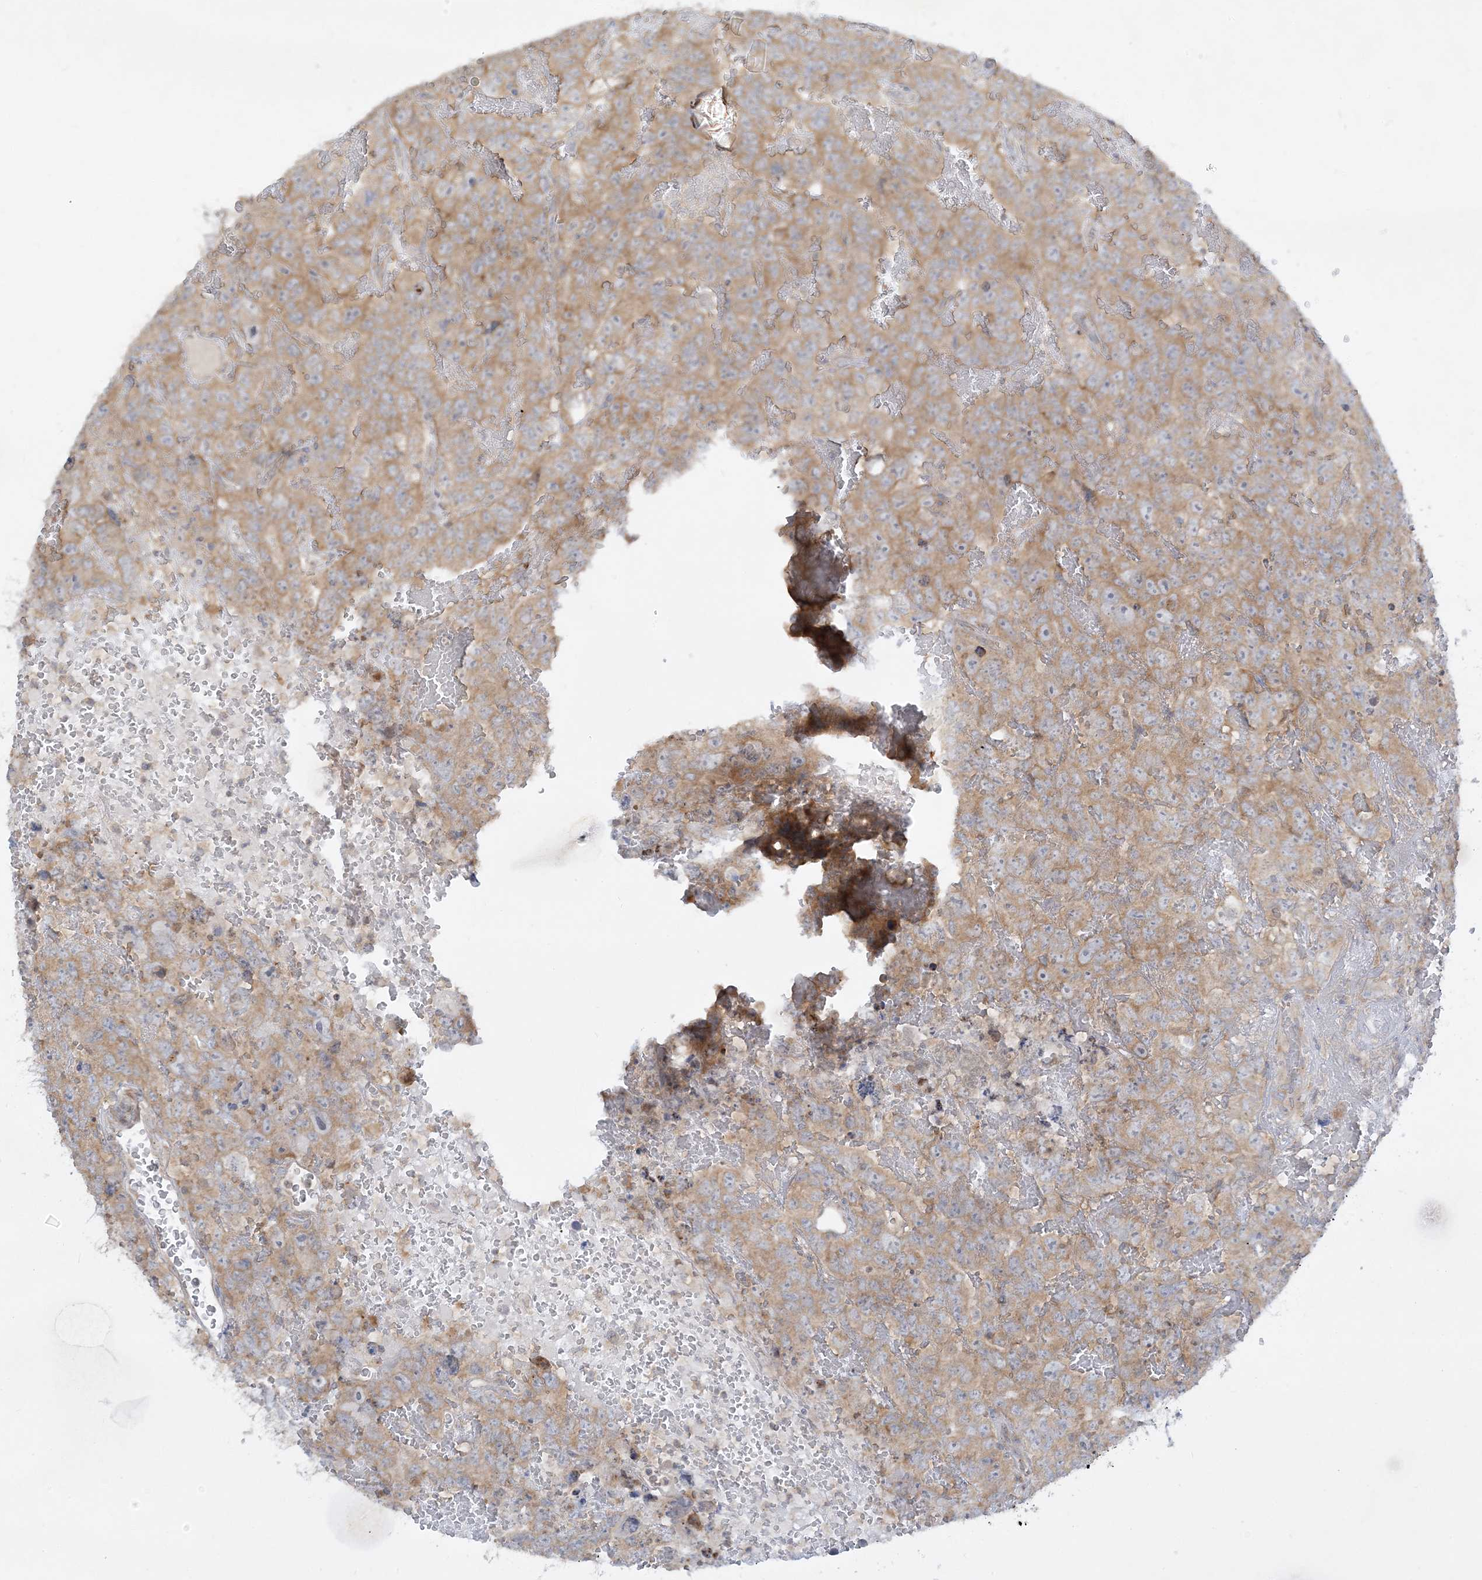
{"staining": {"intensity": "moderate", "quantity": ">75%", "location": "cytoplasmic/membranous"}, "tissue": "testis cancer", "cell_type": "Tumor cells", "image_type": "cancer", "snomed": [{"axis": "morphology", "description": "Carcinoma, Embryonal, NOS"}, {"axis": "topography", "description": "Testis"}], "caption": "Immunohistochemistry (IHC) image of human testis cancer (embryonal carcinoma) stained for a protein (brown), which shows medium levels of moderate cytoplasmic/membranous positivity in approximately >75% of tumor cells.", "gene": "RPP40", "patient": {"sex": "male", "age": 45}}